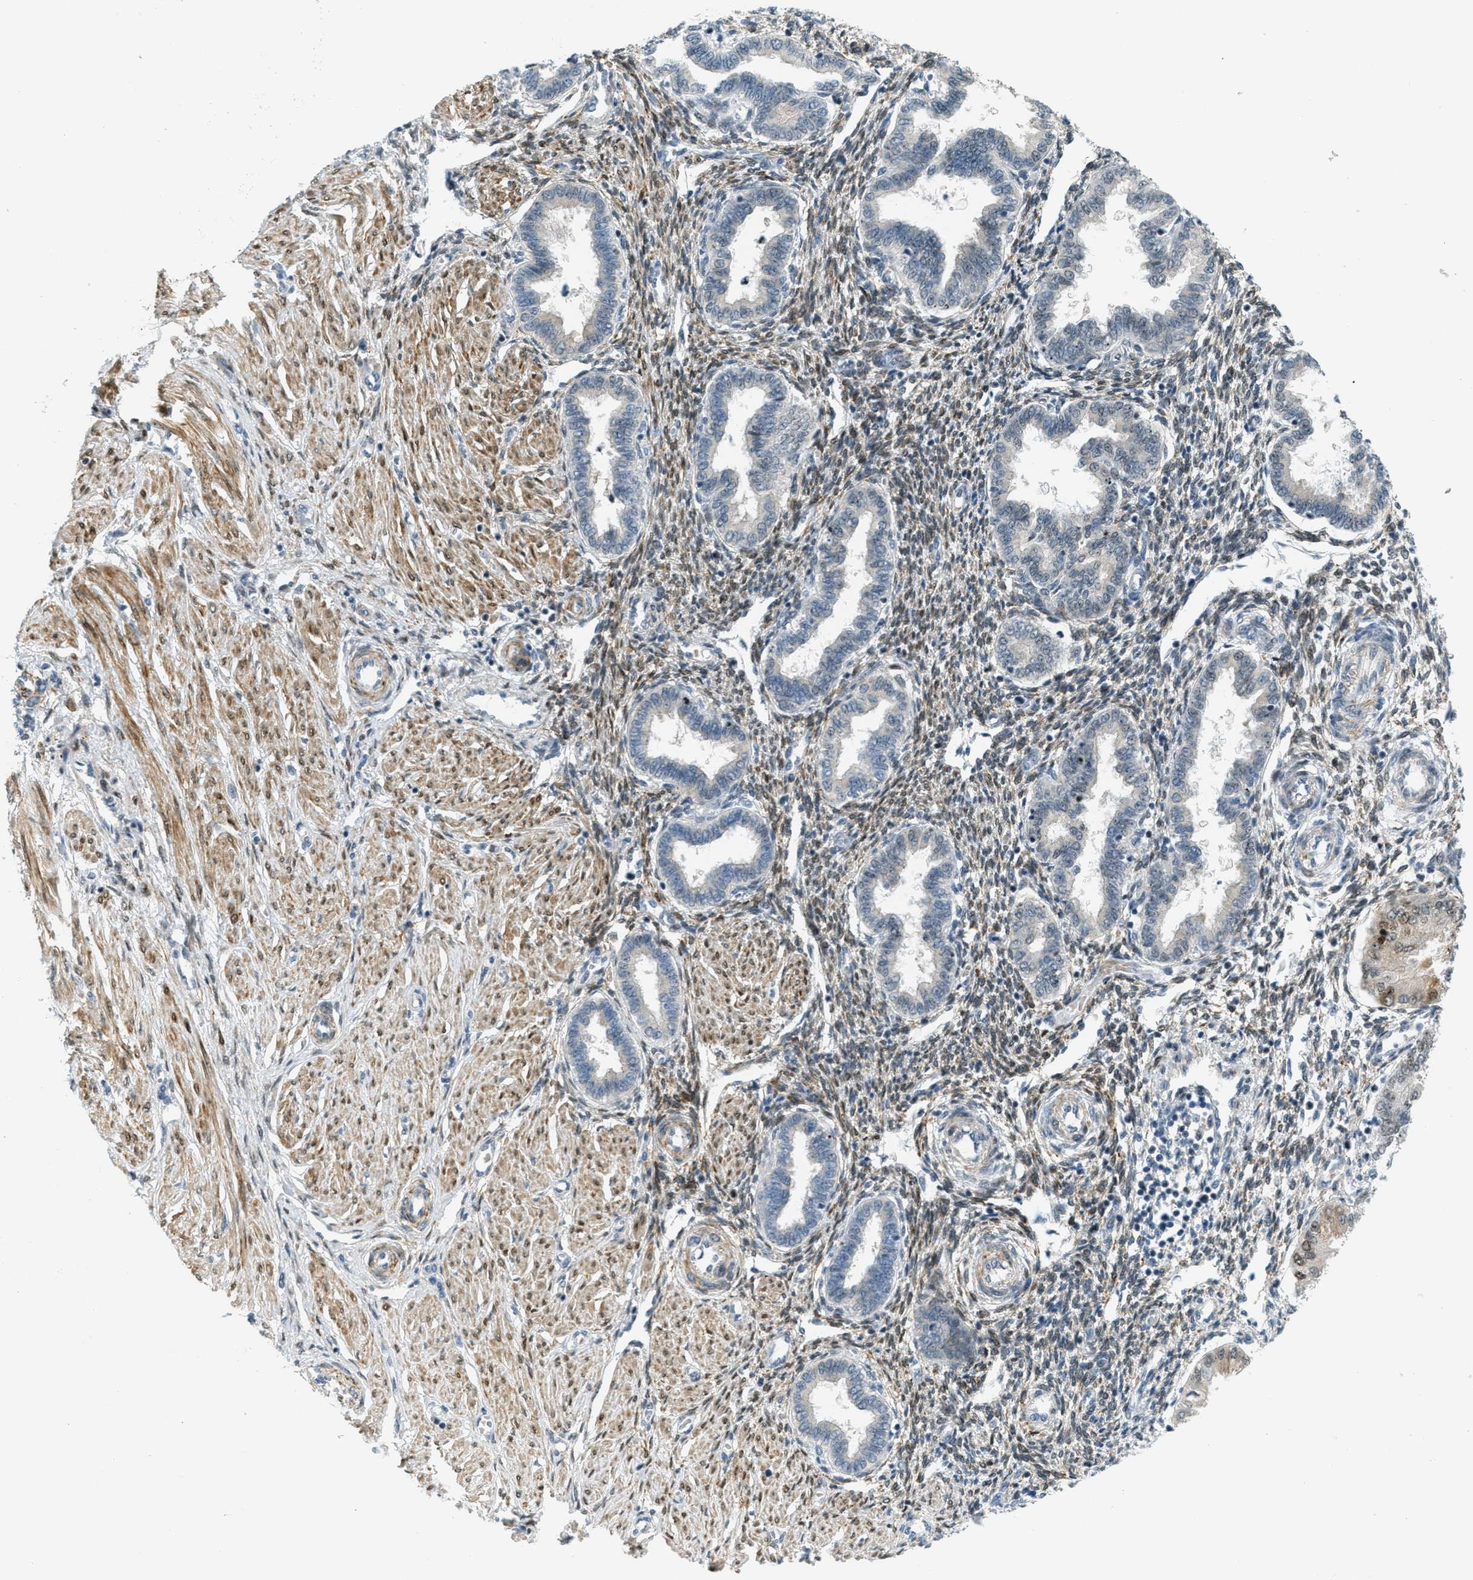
{"staining": {"intensity": "moderate", "quantity": "<25%", "location": "nuclear"}, "tissue": "endometrium", "cell_type": "Cells in endometrial stroma", "image_type": "normal", "snomed": [{"axis": "morphology", "description": "Normal tissue, NOS"}, {"axis": "topography", "description": "Endometrium"}], "caption": "Protein staining by immunohistochemistry shows moderate nuclear staining in approximately <25% of cells in endometrial stroma in benign endometrium.", "gene": "ZDHHC23", "patient": {"sex": "female", "age": 33}}